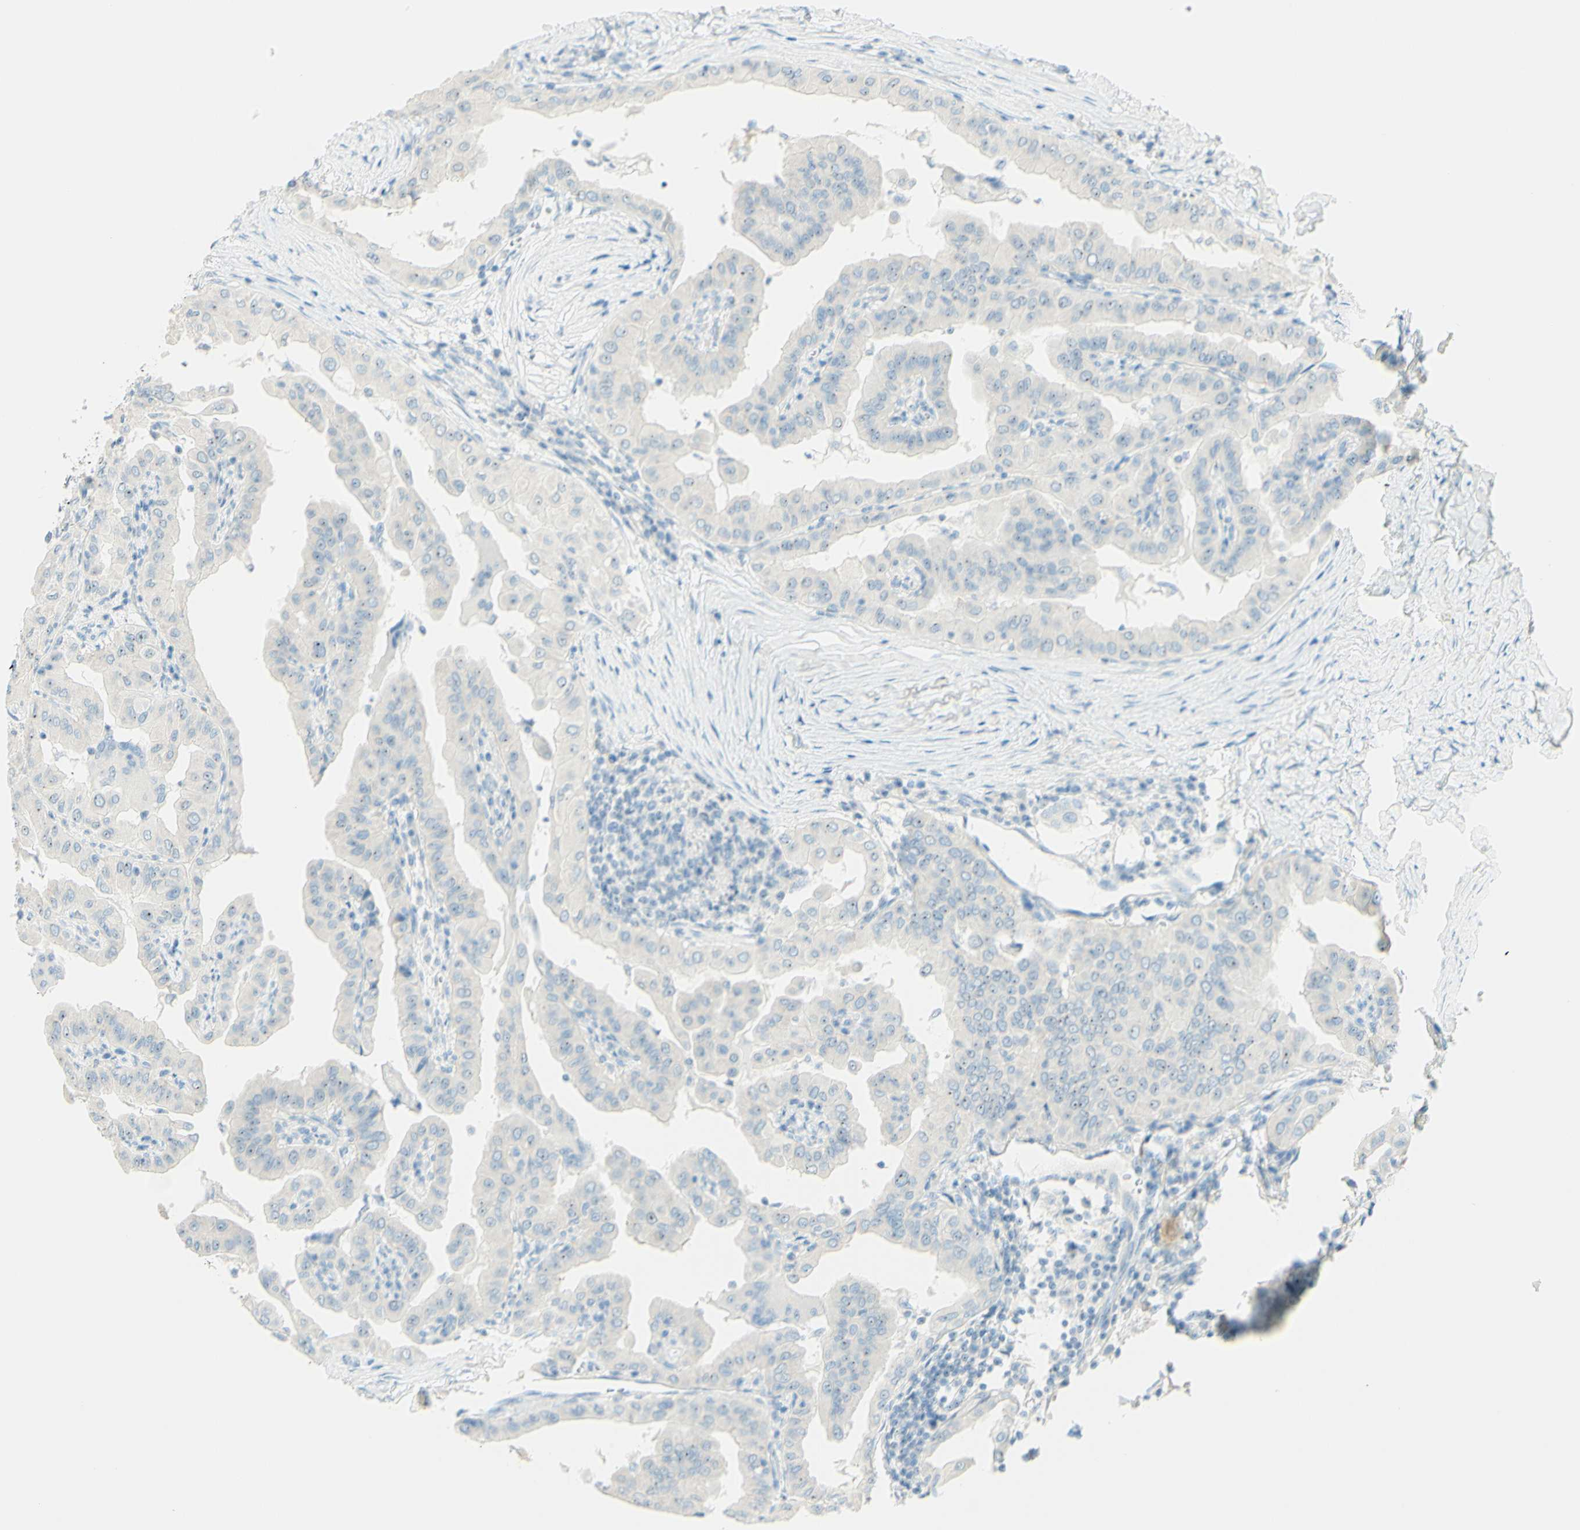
{"staining": {"intensity": "negative", "quantity": "none", "location": "none"}, "tissue": "thyroid cancer", "cell_type": "Tumor cells", "image_type": "cancer", "snomed": [{"axis": "morphology", "description": "Papillary adenocarcinoma, NOS"}, {"axis": "topography", "description": "Thyroid gland"}], "caption": "A micrograph of human papillary adenocarcinoma (thyroid) is negative for staining in tumor cells.", "gene": "FMR1NB", "patient": {"sex": "male", "age": 33}}